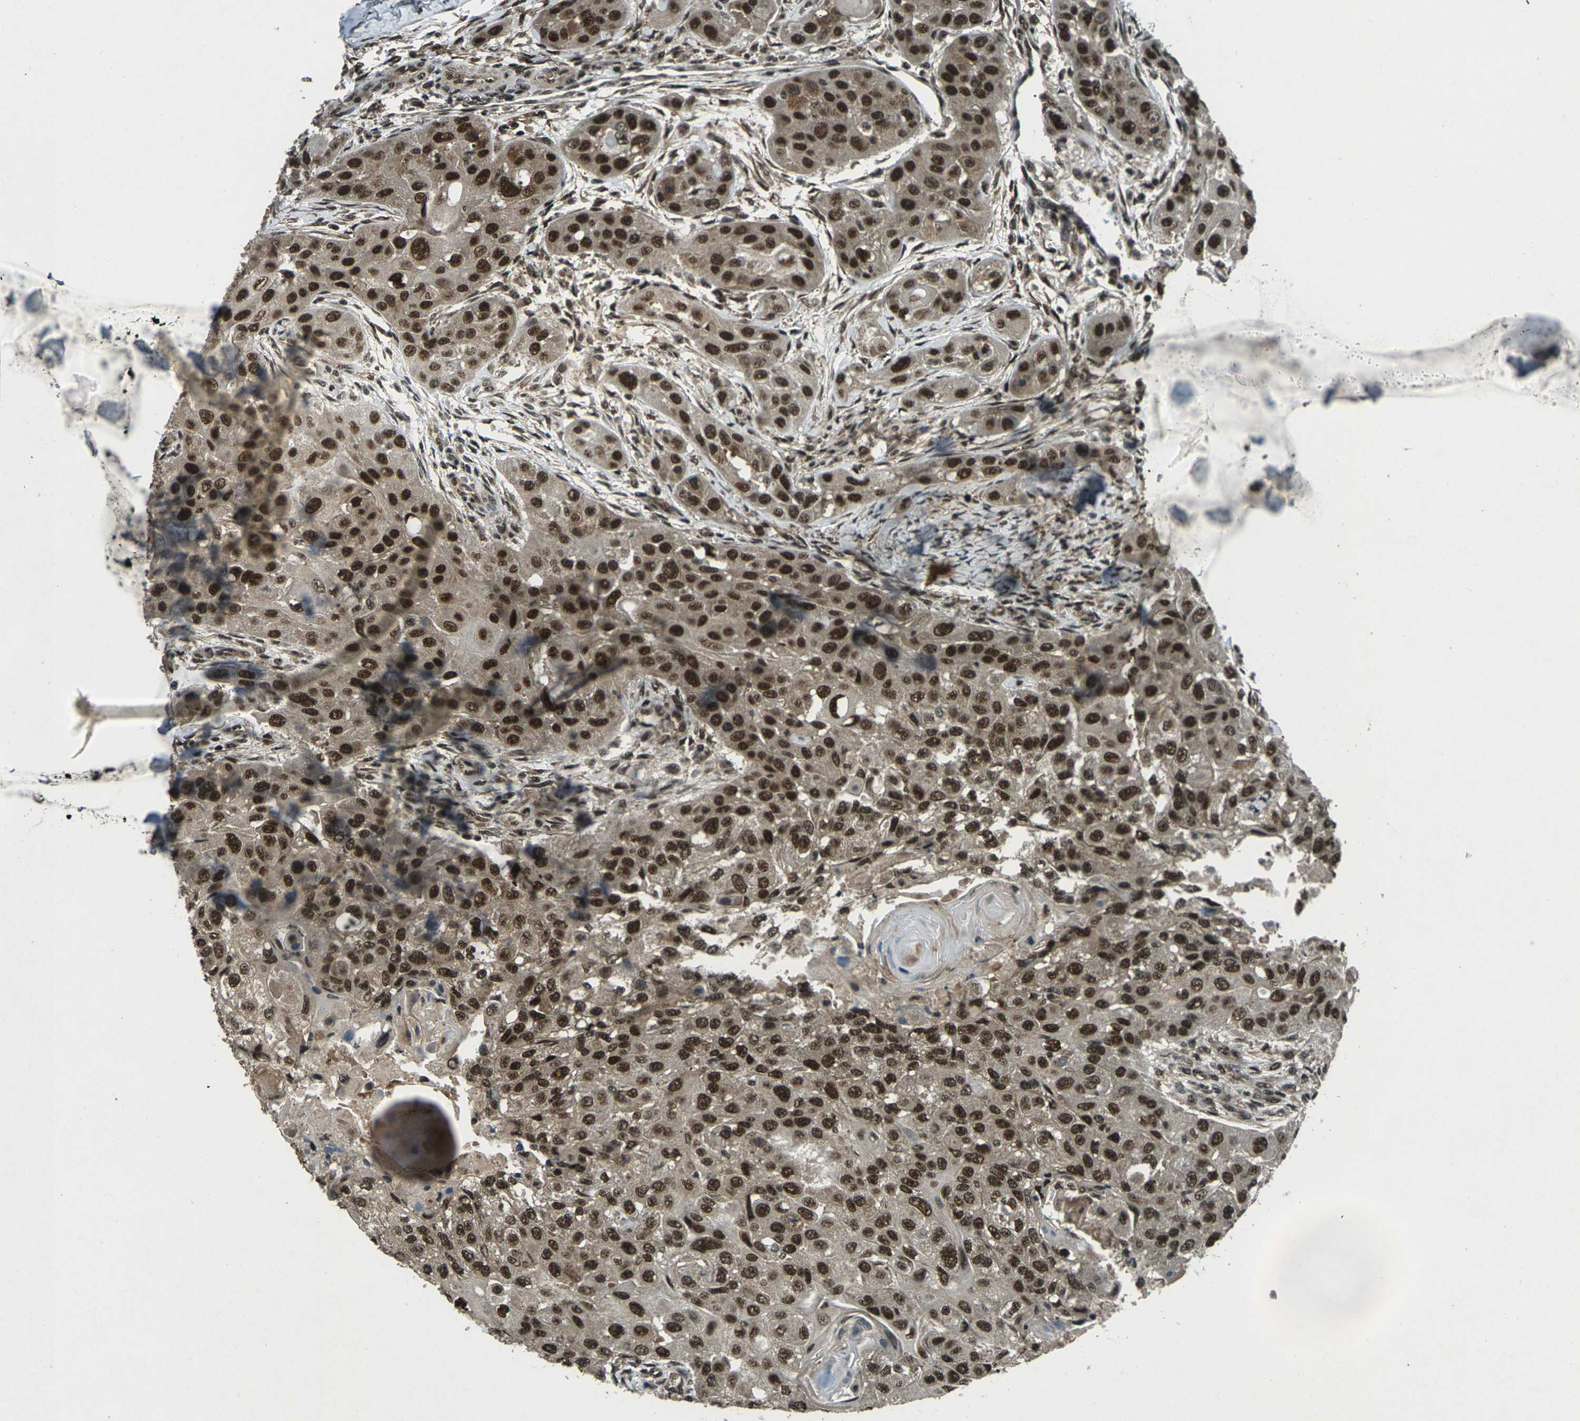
{"staining": {"intensity": "strong", "quantity": ">75%", "location": "nuclear"}, "tissue": "head and neck cancer", "cell_type": "Tumor cells", "image_type": "cancer", "snomed": [{"axis": "morphology", "description": "Normal tissue, NOS"}, {"axis": "morphology", "description": "Squamous cell carcinoma, NOS"}, {"axis": "topography", "description": "Skeletal muscle"}, {"axis": "topography", "description": "Head-Neck"}], "caption": "Head and neck squamous cell carcinoma tissue displays strong nuclear staining in about >75% of tumor cells, visualized by immunohistochemistry.", "gene": "NR4A2", "patient": {"sex": "male", "age": 51}}